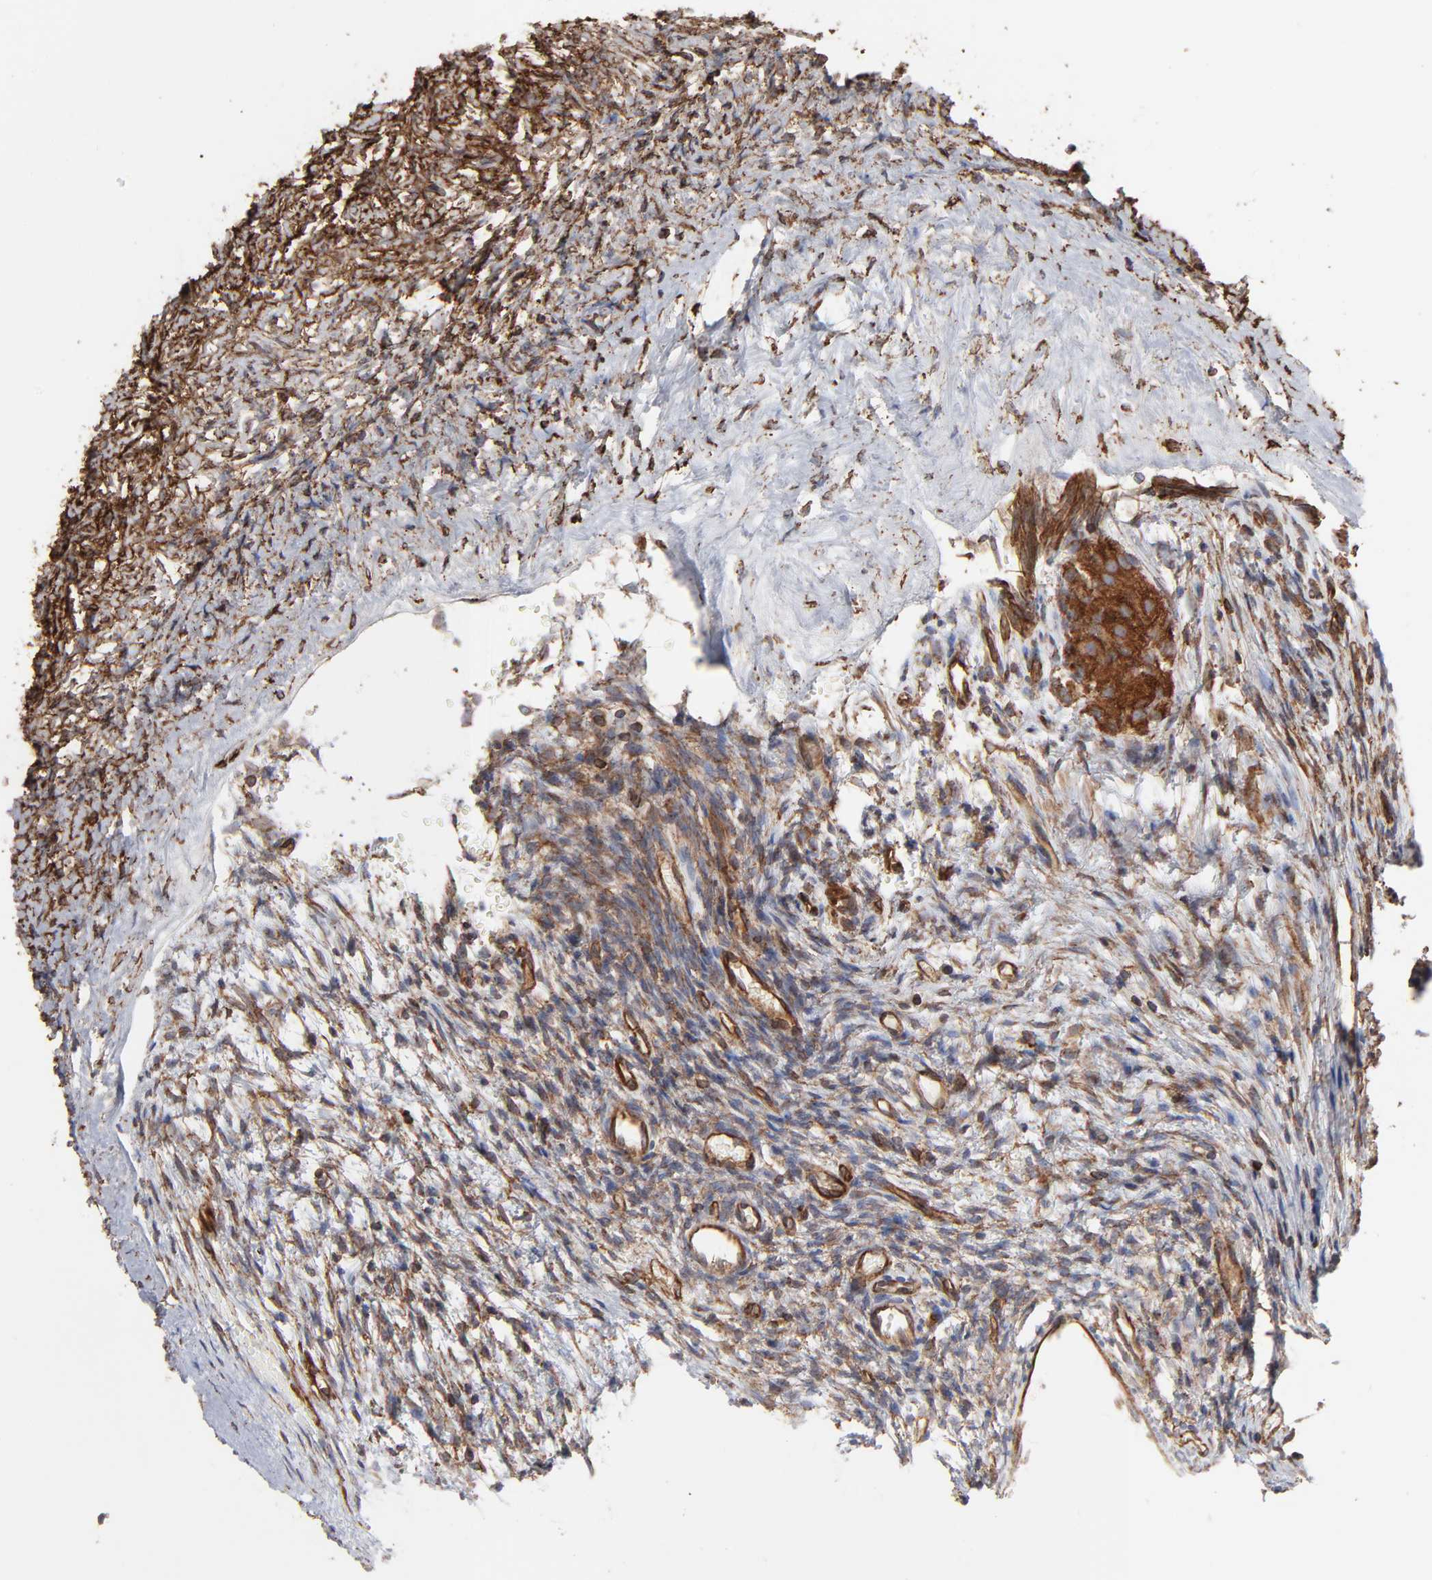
{"staining": {"intensity": "moderate", "quantity": ">75%", "location": "cytoplasmic/membranous"}, "tissue": "ovary", "cell_type": "Ovarian stroma cells", "image_type": "normal", "snomed": [{"axis": "morphology", "description": "Normal tissue, NOS"}, {"axis": "topography", "description": "Ovary"}], "caption": "A high-resolution image shows IHC staining of benign ovary, which reveals moderate cytoplasmic/membranous positivity in approximately >75% of ovarian stroma cells.", "gene": "PXN", "patient": {"sex": "female", "age": 35}}